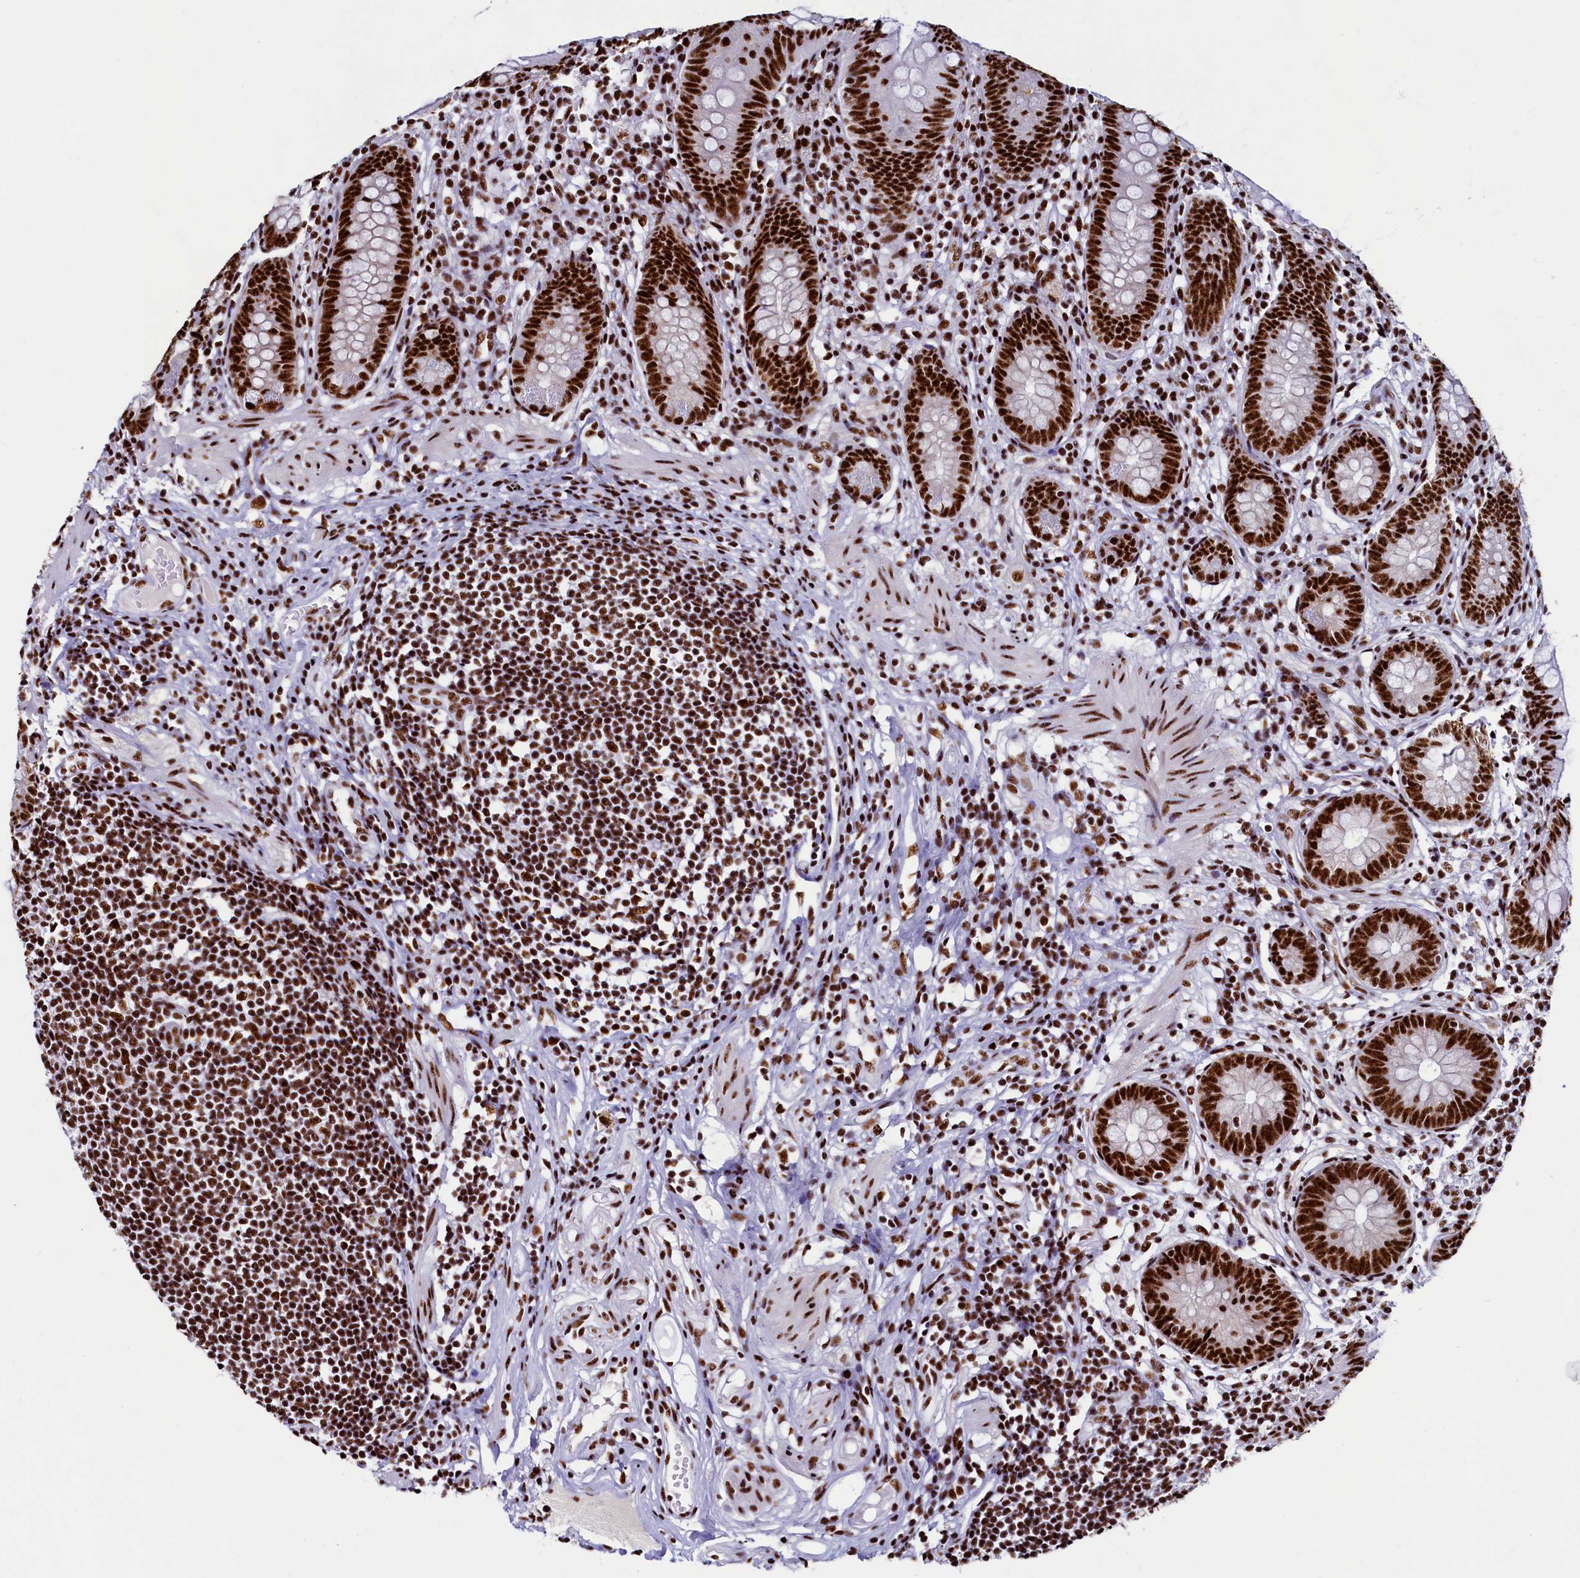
{"staining": {"intensity": "strong", "quantity": ">75%", "location": "nuclear"}, "tissue": "appendix", "cell_type": "Glandular cells", "image_type": "normal", "snomed": [{"axis": "morphology", "description": "Normal tissue, NOS"}, {"axis": "topography", "description": "Appendix"}], "caption": "A micrograph of appendix stained for a protein reveals strong nuclear brown staining in glandular cells. (brown staining indicates protein expression, while blue staining denotes nuclei).", "gene": "SRRM2", "patient": {"sex": "female", "age": 62}}